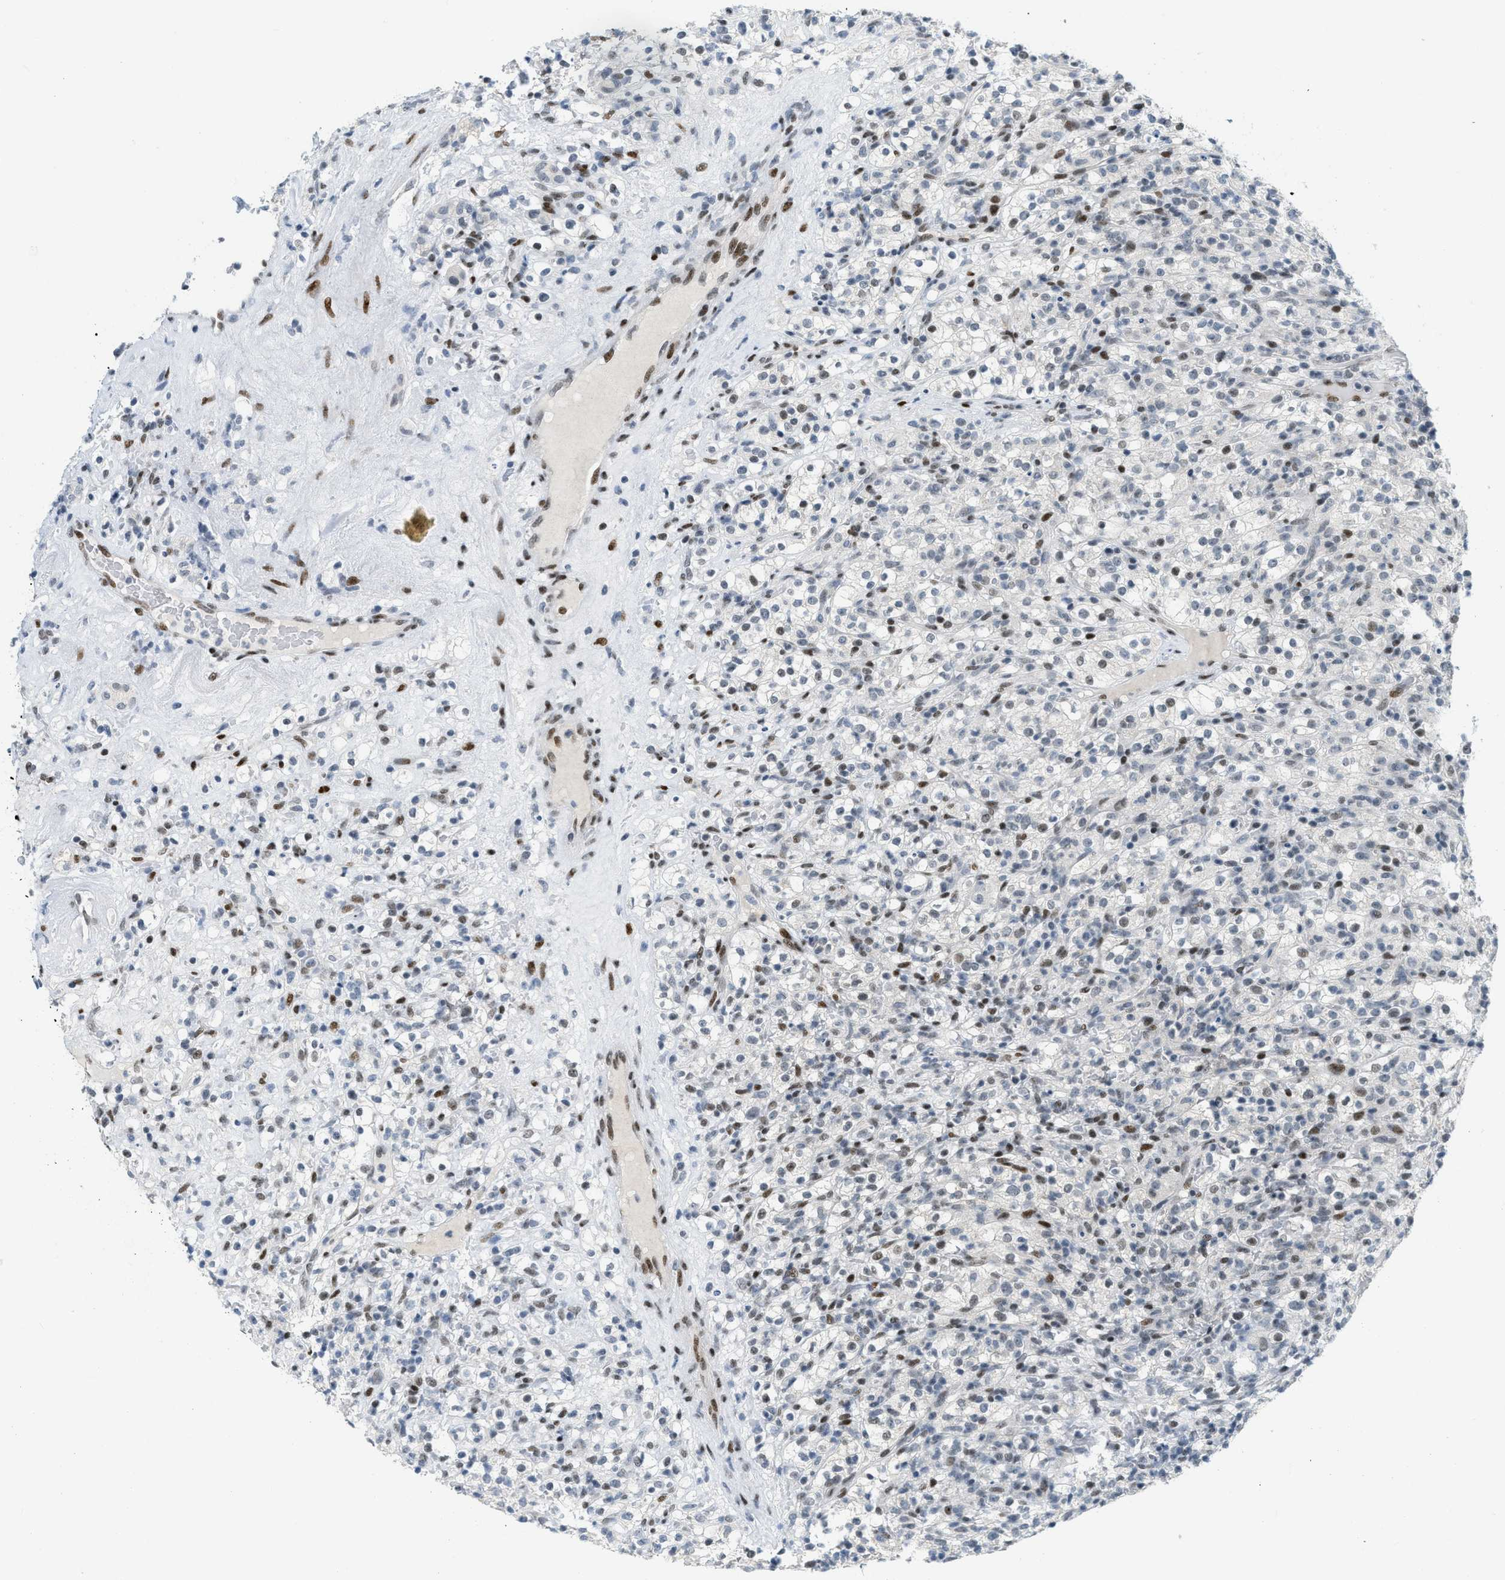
{"staining": {"intensity": "moderate", "quantity": "<25%", "location": "nuclear"}, "tissue": "renal cancer", "cell_type": "Tumor cells", "image_type": "cancer", "snomed": [{"axis": "morphology", "description": "Normal tissue, NOS"}, {"axis": "morphology", "description": "Adenocarcinoma, NOS"}, {"axis": "topography", "description": "Kidney"}], "caption": "DAB immunohistochemical staining of human renal cancer demonstrates moderate nuclear protein positivity in about <25% of tumor cells.", "gene": "PBX1", "patient": {"sex": "female", "age": 72}}